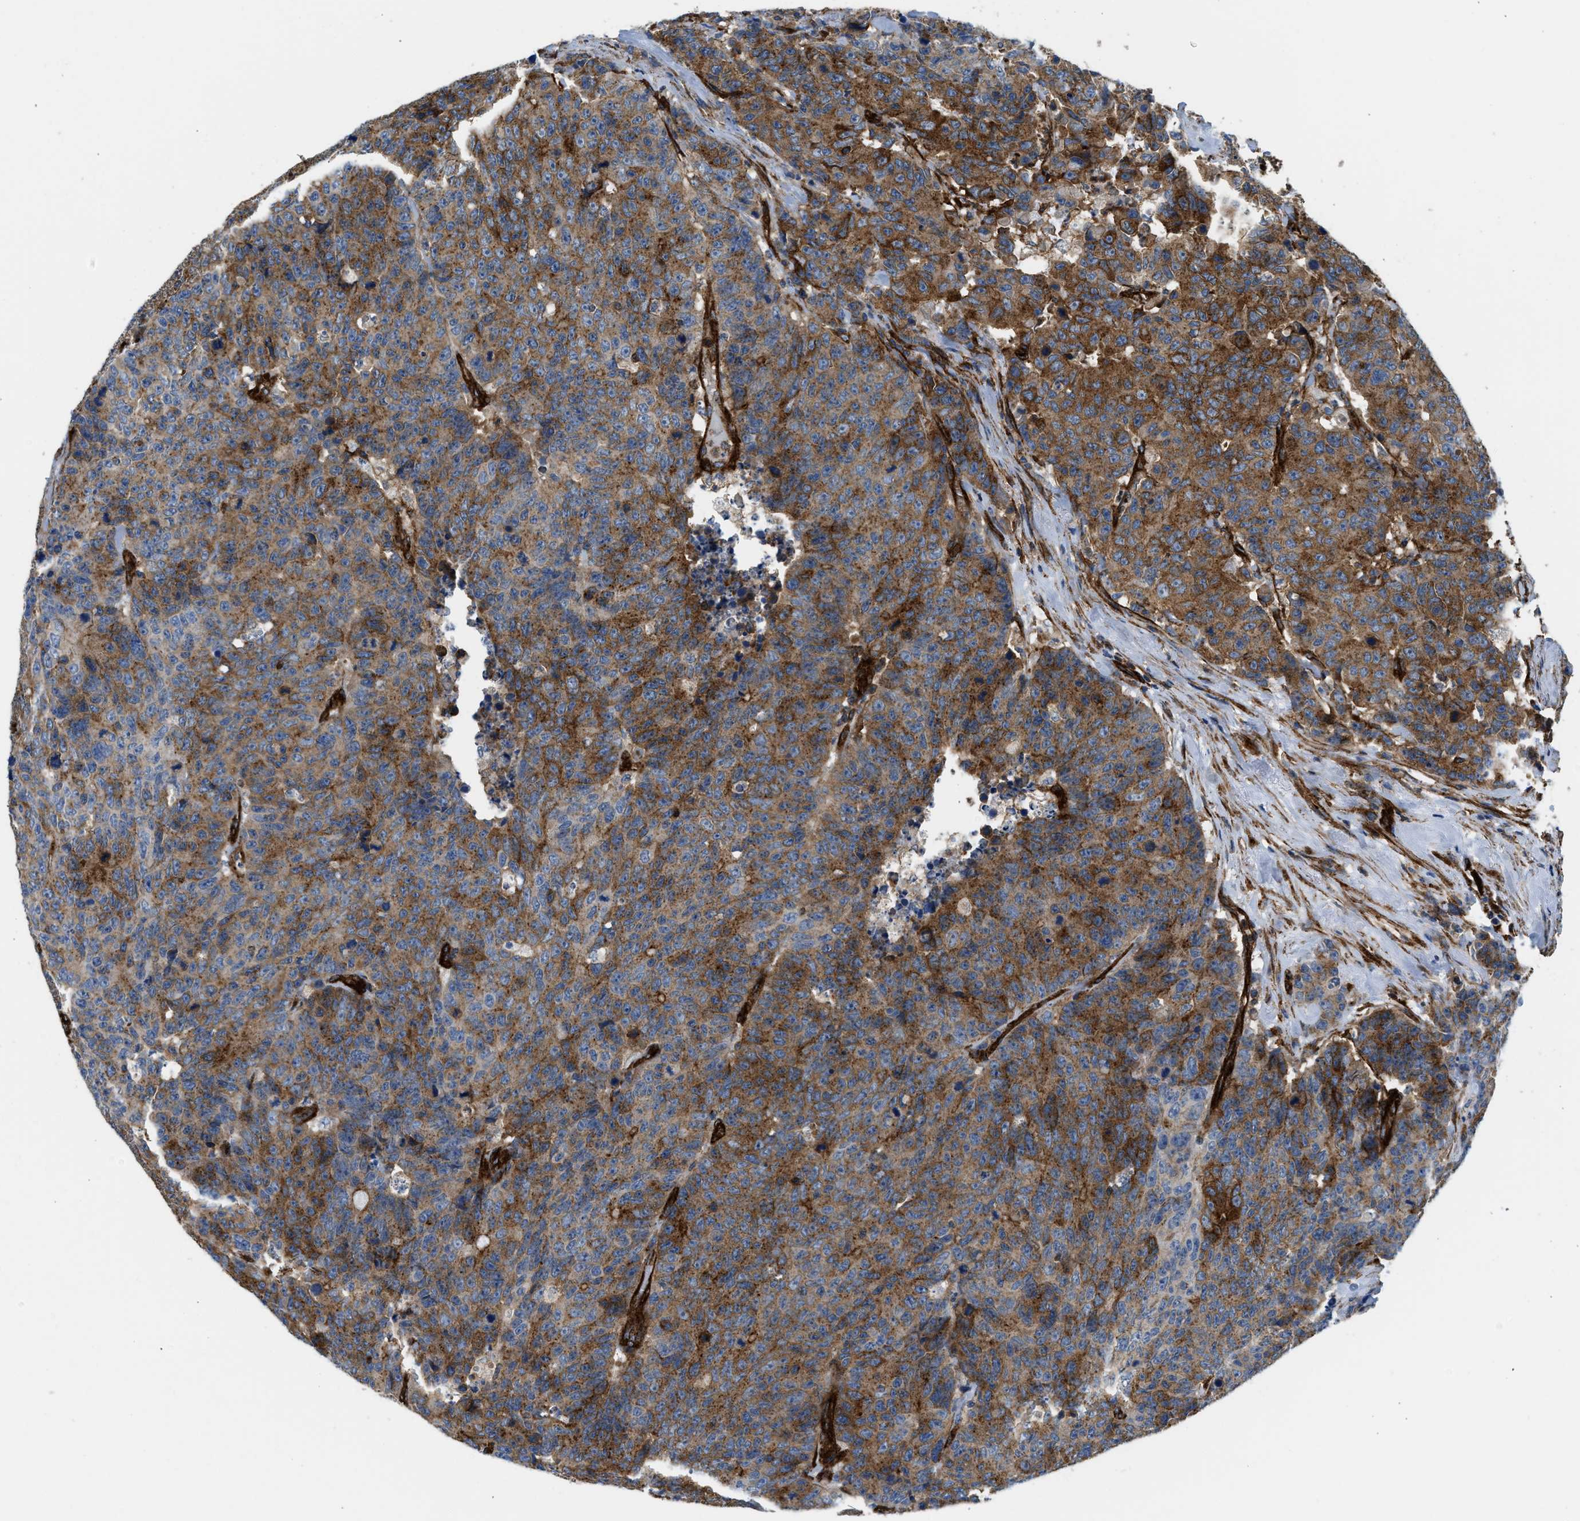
{"staining": {"intensity": "moderate", "quantity": ">75%", "location": "cytoplasmic/membranous"}, "tissue": "colorectal cancer", "cell_type": "Tumor cells", "image_type": "cancer", "snomed": [{"axis": "morphology", "description": "Adenocarcinoma, NOS"}, {"axis": "topography", "description": "Colon"}], "caption": "A photomicrograph showing moderate cytoplasmic/membranous expression in about >75% of tumor cells in colorectal cancer, as visualized by brown immunohistochemical staining.", "gene": "HIP1", "patient": {"sex": "female", "age": 86}}